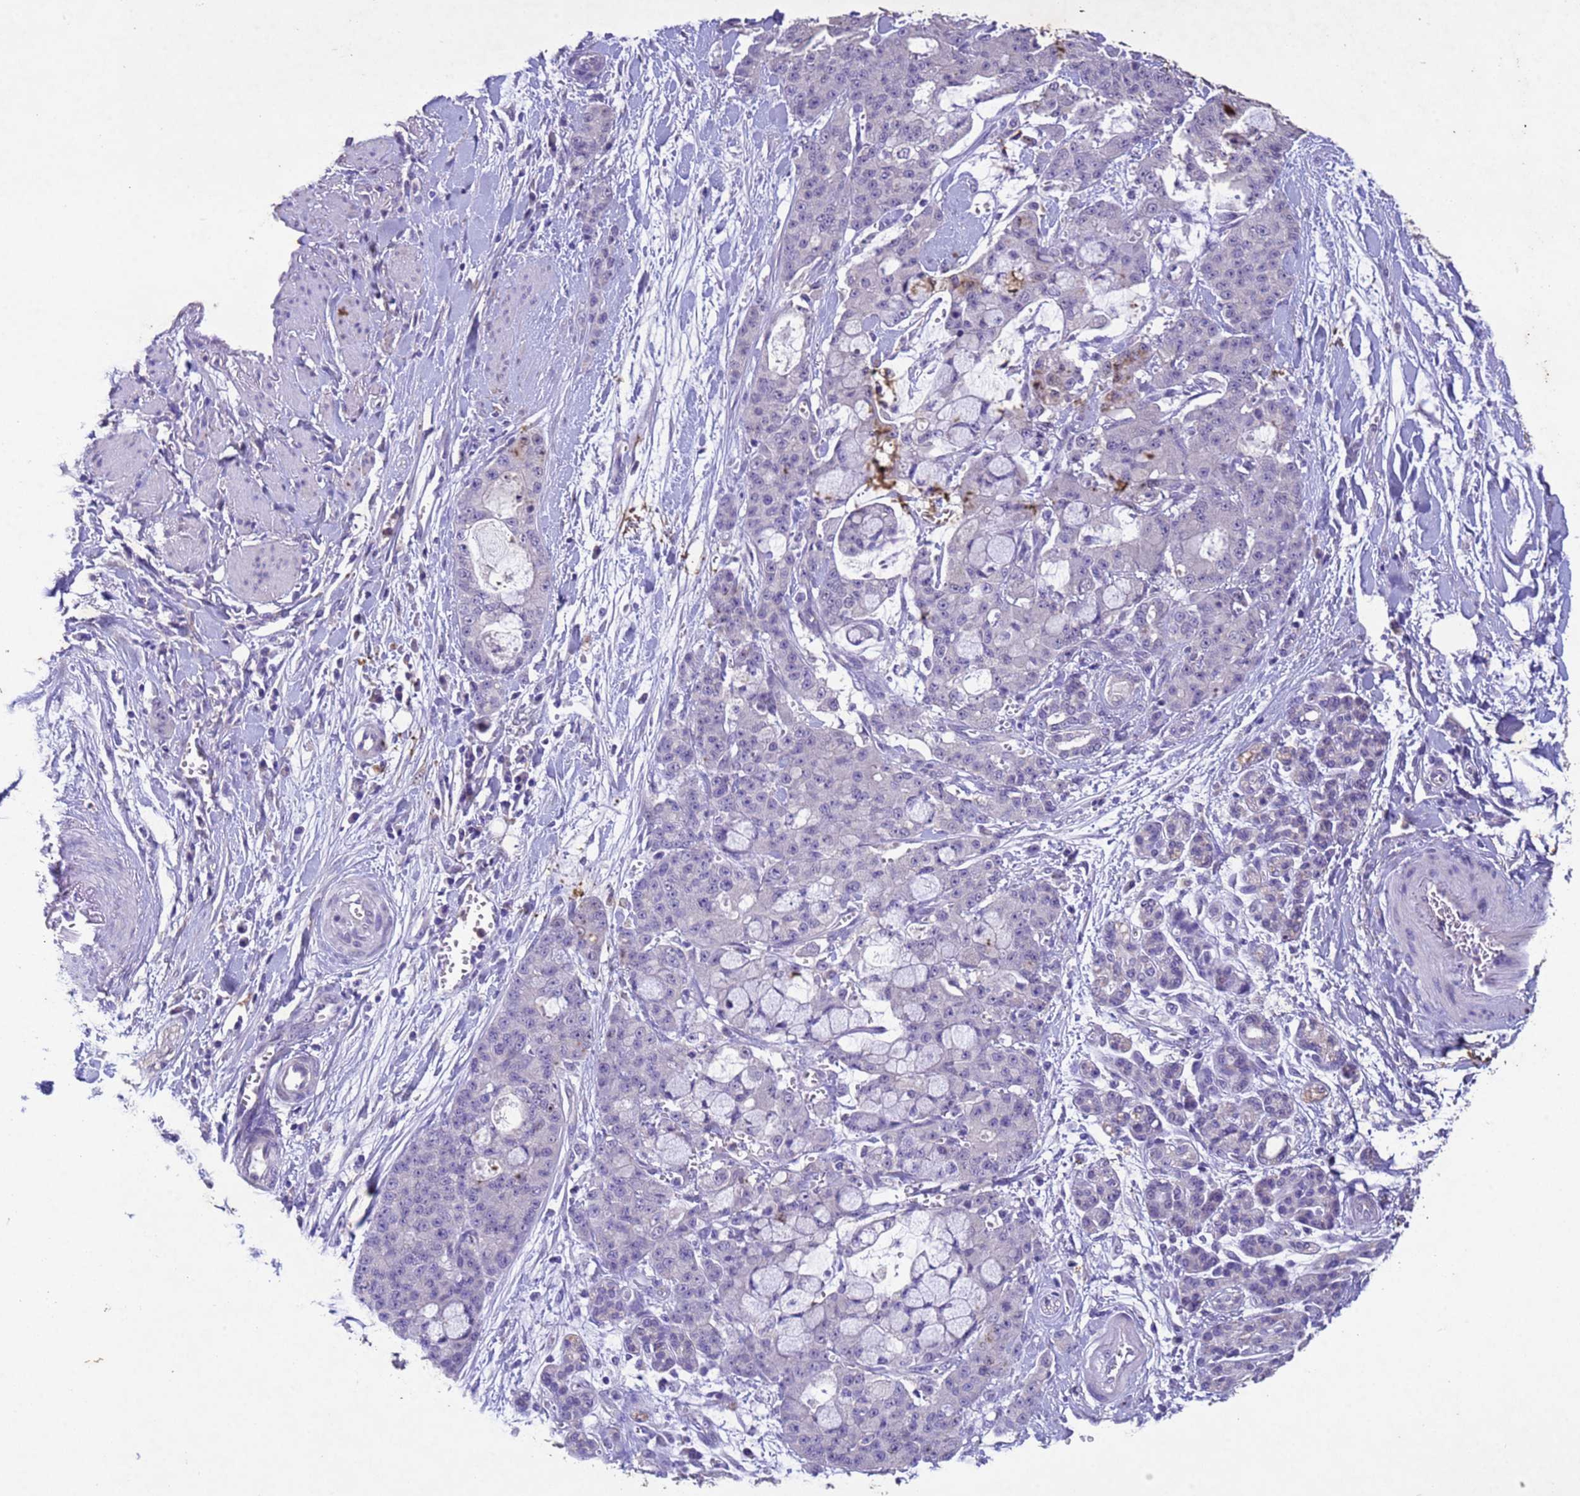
{"staining": {"intensity": "negative", "quantity": "none", "location": "none"}, "tissue": "pancreatic cancer", "cell_type": "Tumor cells", "image_type": "cancer", "snomed": [{"axis": "morphology", "description": "Adenocarcinoma, NOS"}, {"axis": "topography", "description": "Pancreas"}], "caption": "DAB immunohistochemical staining of human pancreatic cancer (adenocarcinoma) exhibits no significant expression in tumor cells.", "gene": "NLRP11", "patient": {"sex": "female", "age": 73}}